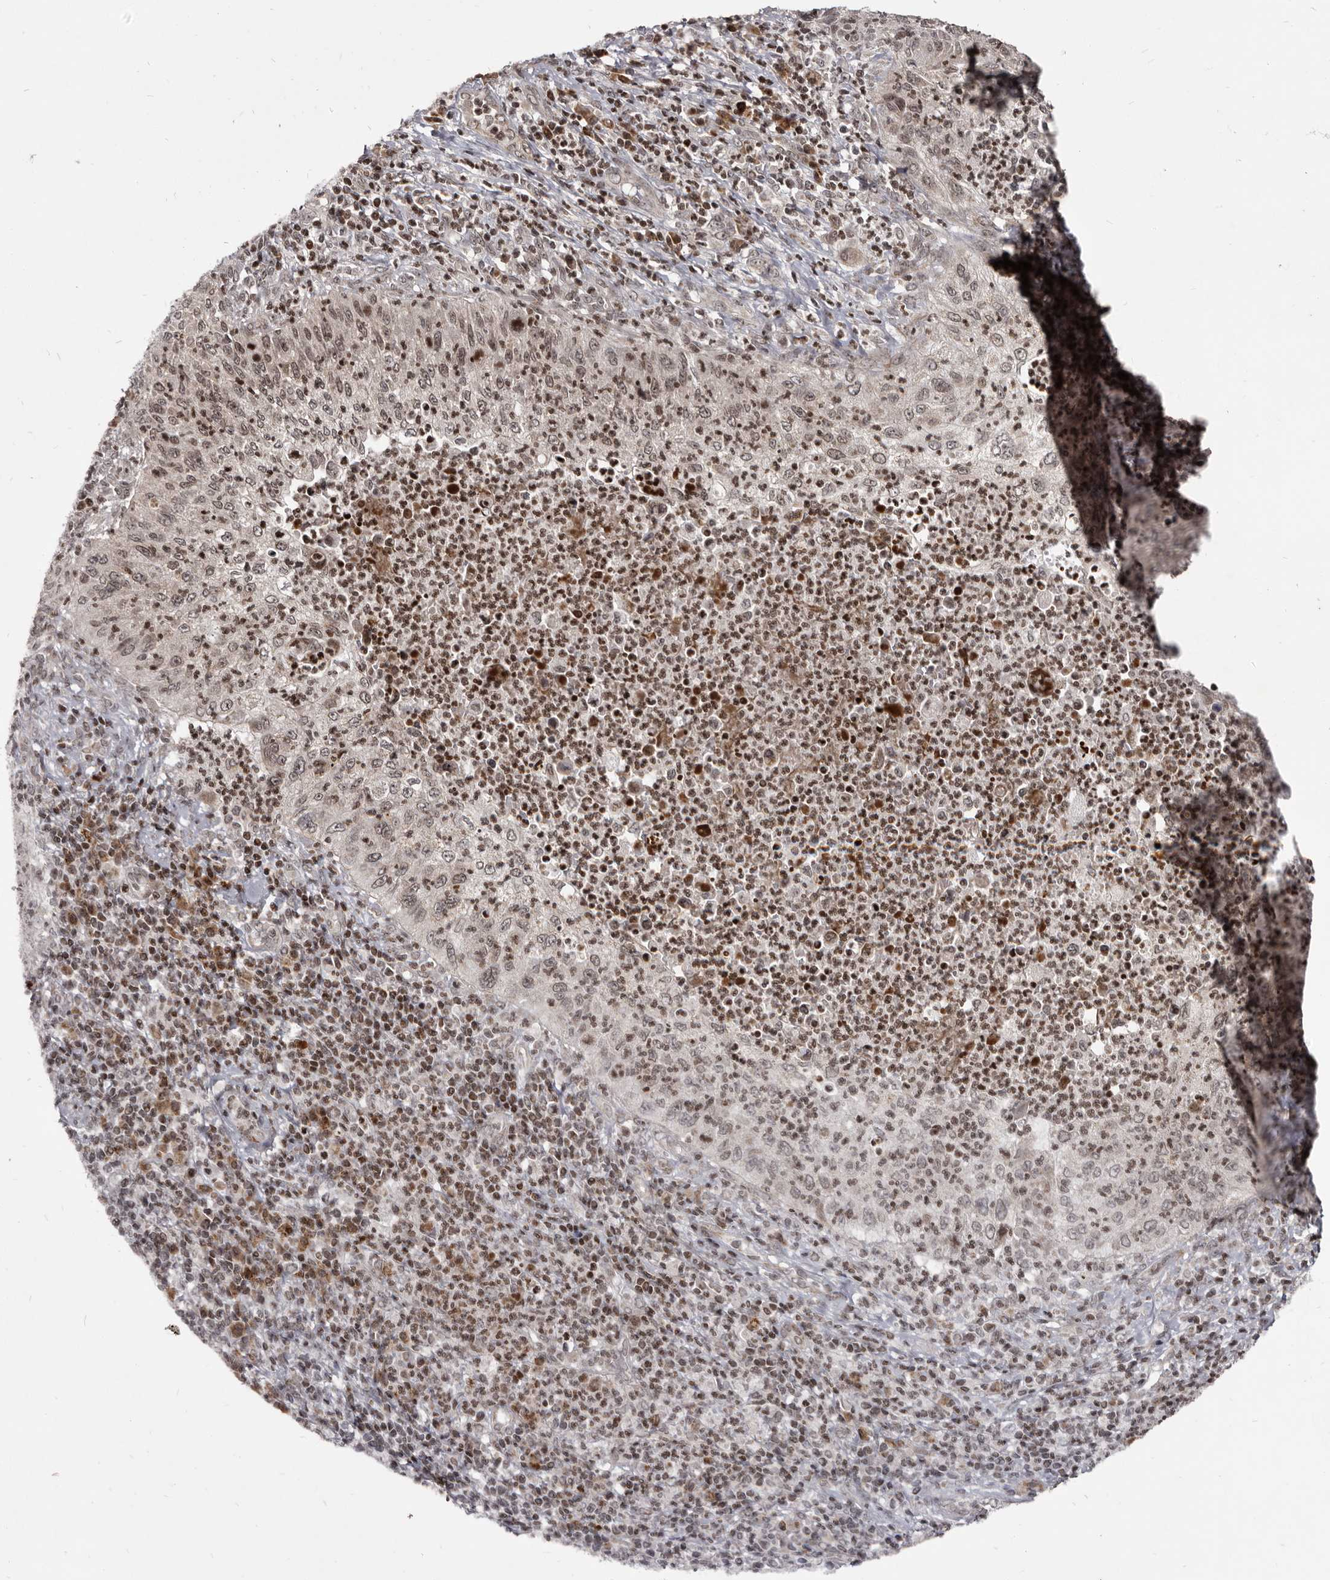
{"staining": {"intensity": "weak", "quantity": "25%-75%", "location": "nuclear"}, "tissue": "cervical cancer", "cell_type": "Tumor cells", "image_type": "cancer", "snomed": [{"axis": "morphology", "description": "Squamous cell carcinoma, NOS"}, {"axis": "topography", "description": "Cervix"}], "caption": "Approximately 25%-75% of tumor cells in cervical cancer reveal weak nuclear protein expression as visualized by brown immunohistochemical staining.", "gene": "THUMPD1", "patient": {"sex": "female", "age": 30}}